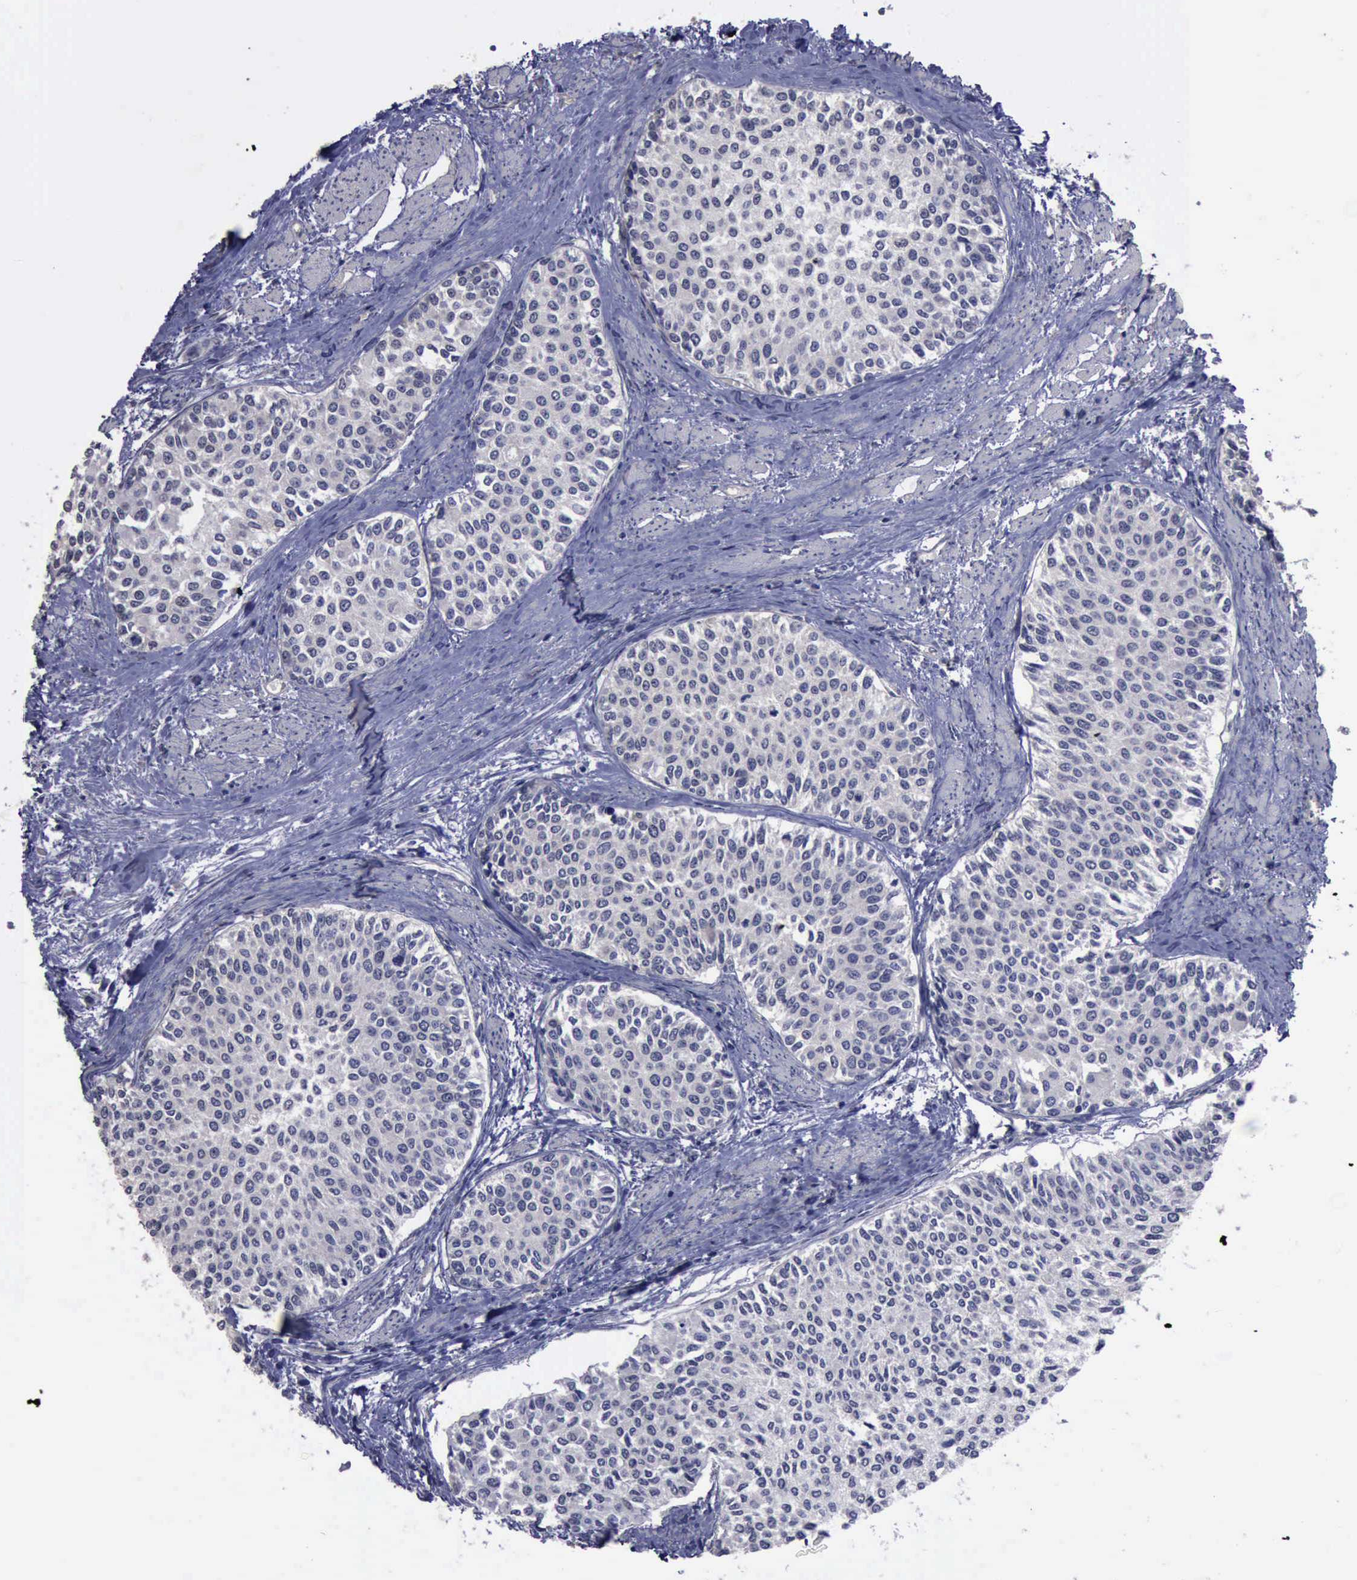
{"staining": {"intensity": "negative", "quantity": "none", "location": "none"}, "tissue": "urothelial cancer", "cell_type": "Tumor cells", "image_type": "cancer", "snomed": [{"axis": "morphology", "description": "Urothelial carcinoma, Low grade"}, {"axis": "topography", "description": "Urinary bladder"}], "caption": "An immunohistochemistry (IHC) histopathology image of low-grade urothelial carcinoma is shown. There is no staining in tumor cells of low-grade urothelial carcinoma.", "gene": "CRKL", "patient": {"sex": "female", "age": 73}}